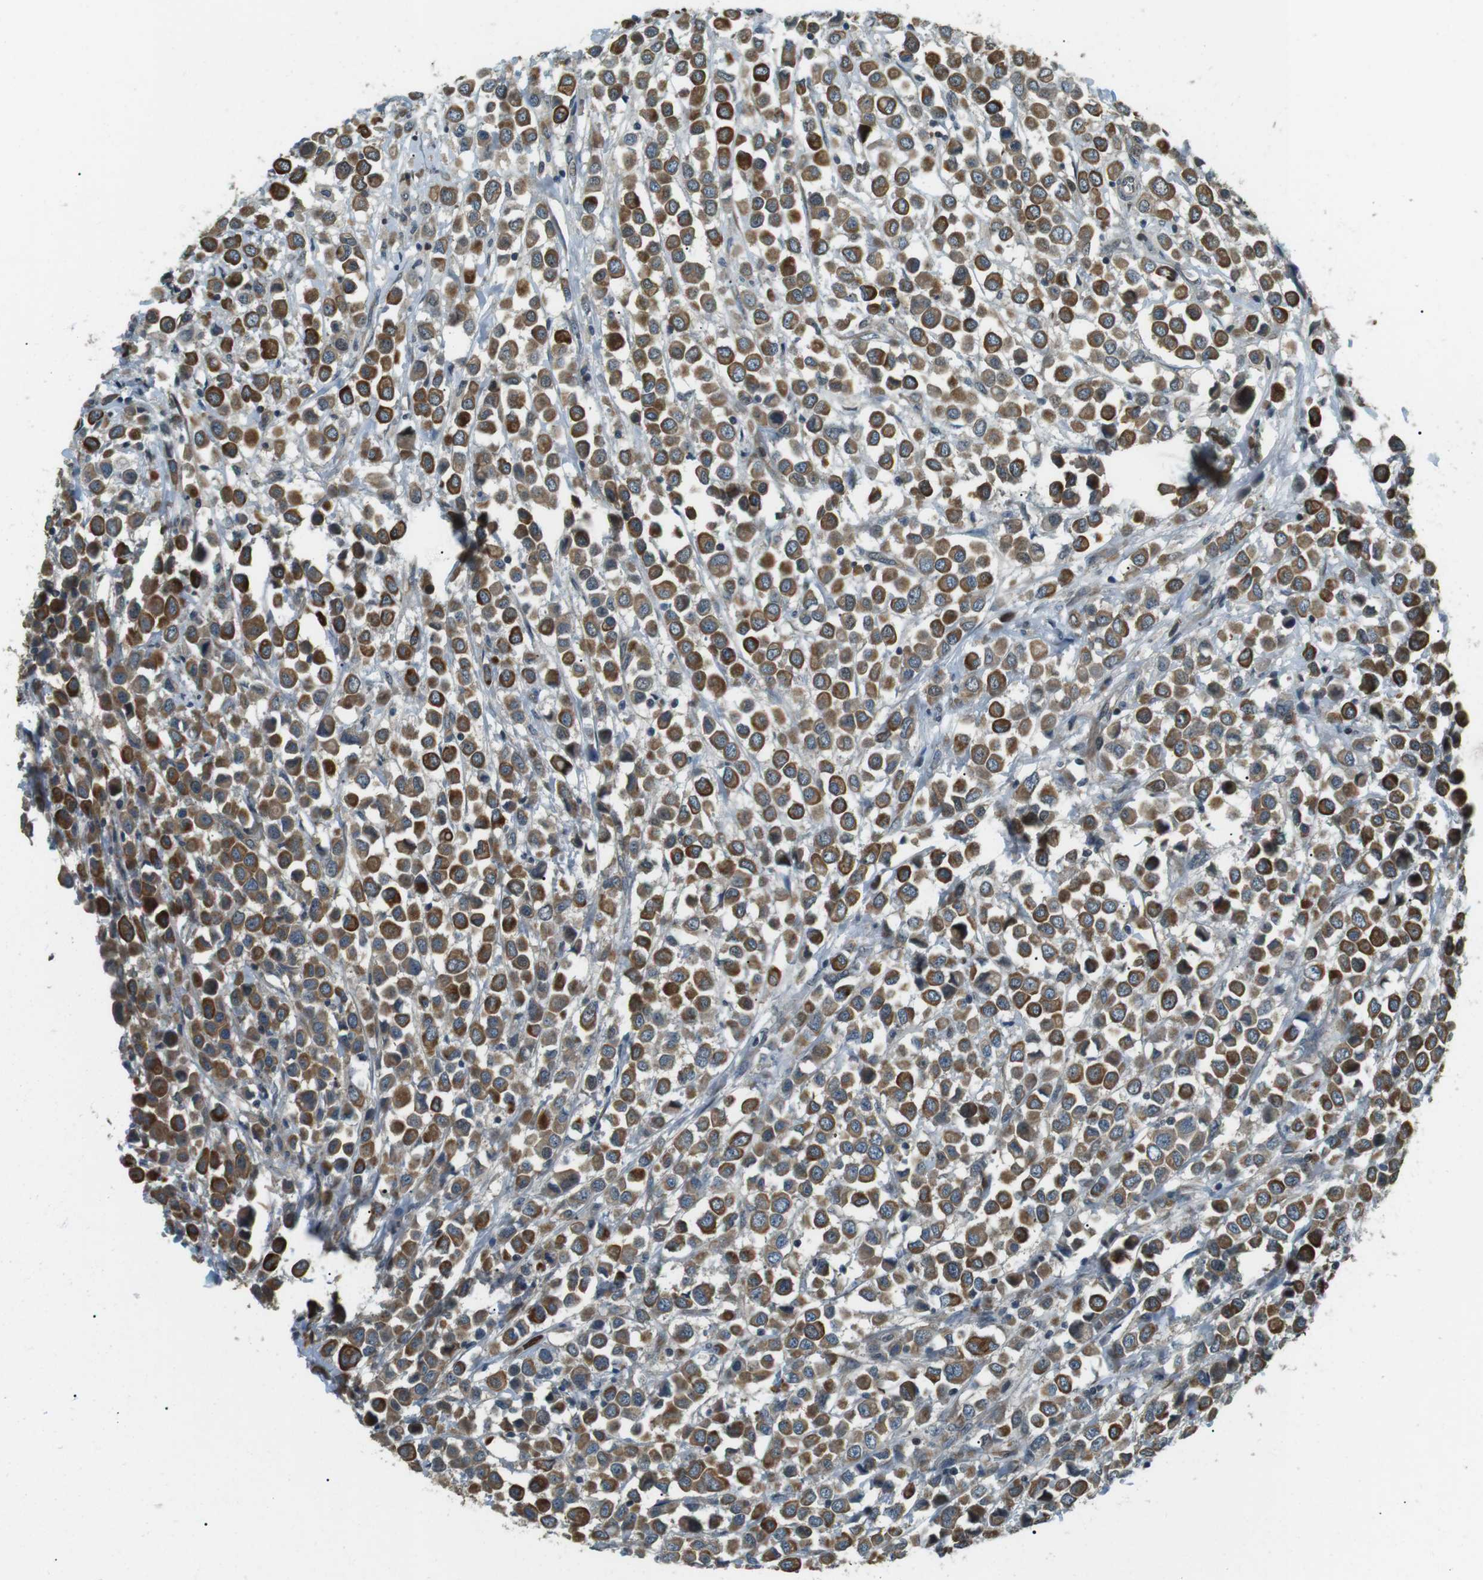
{"staining": {"intensity": "moderate", "quantity": ">75%", "location": "cytoplasmic/membranous"}, "tissue": "breast cancer", "cell_type": "Tumor cells", "image_type": "cancer", "snomed": [{"axis": "morphology", "description": "Duct carcinoma"}, {"axis": "topography", "description": "Breast"}], "caption": "Immunohistochemistry histopathology image of neoplastic tissue: human invasive ductal carcinoma (breast) stained using immunohistochemistry demonstrates medium levels of moderate protein expression localized specifically in the cytoplasmic/membranous of tumor cells, appearing as a cytoplasmic/membranous brown color.", "gene": "TMEM74", "patient": {"sex": "female", "age": 61}}